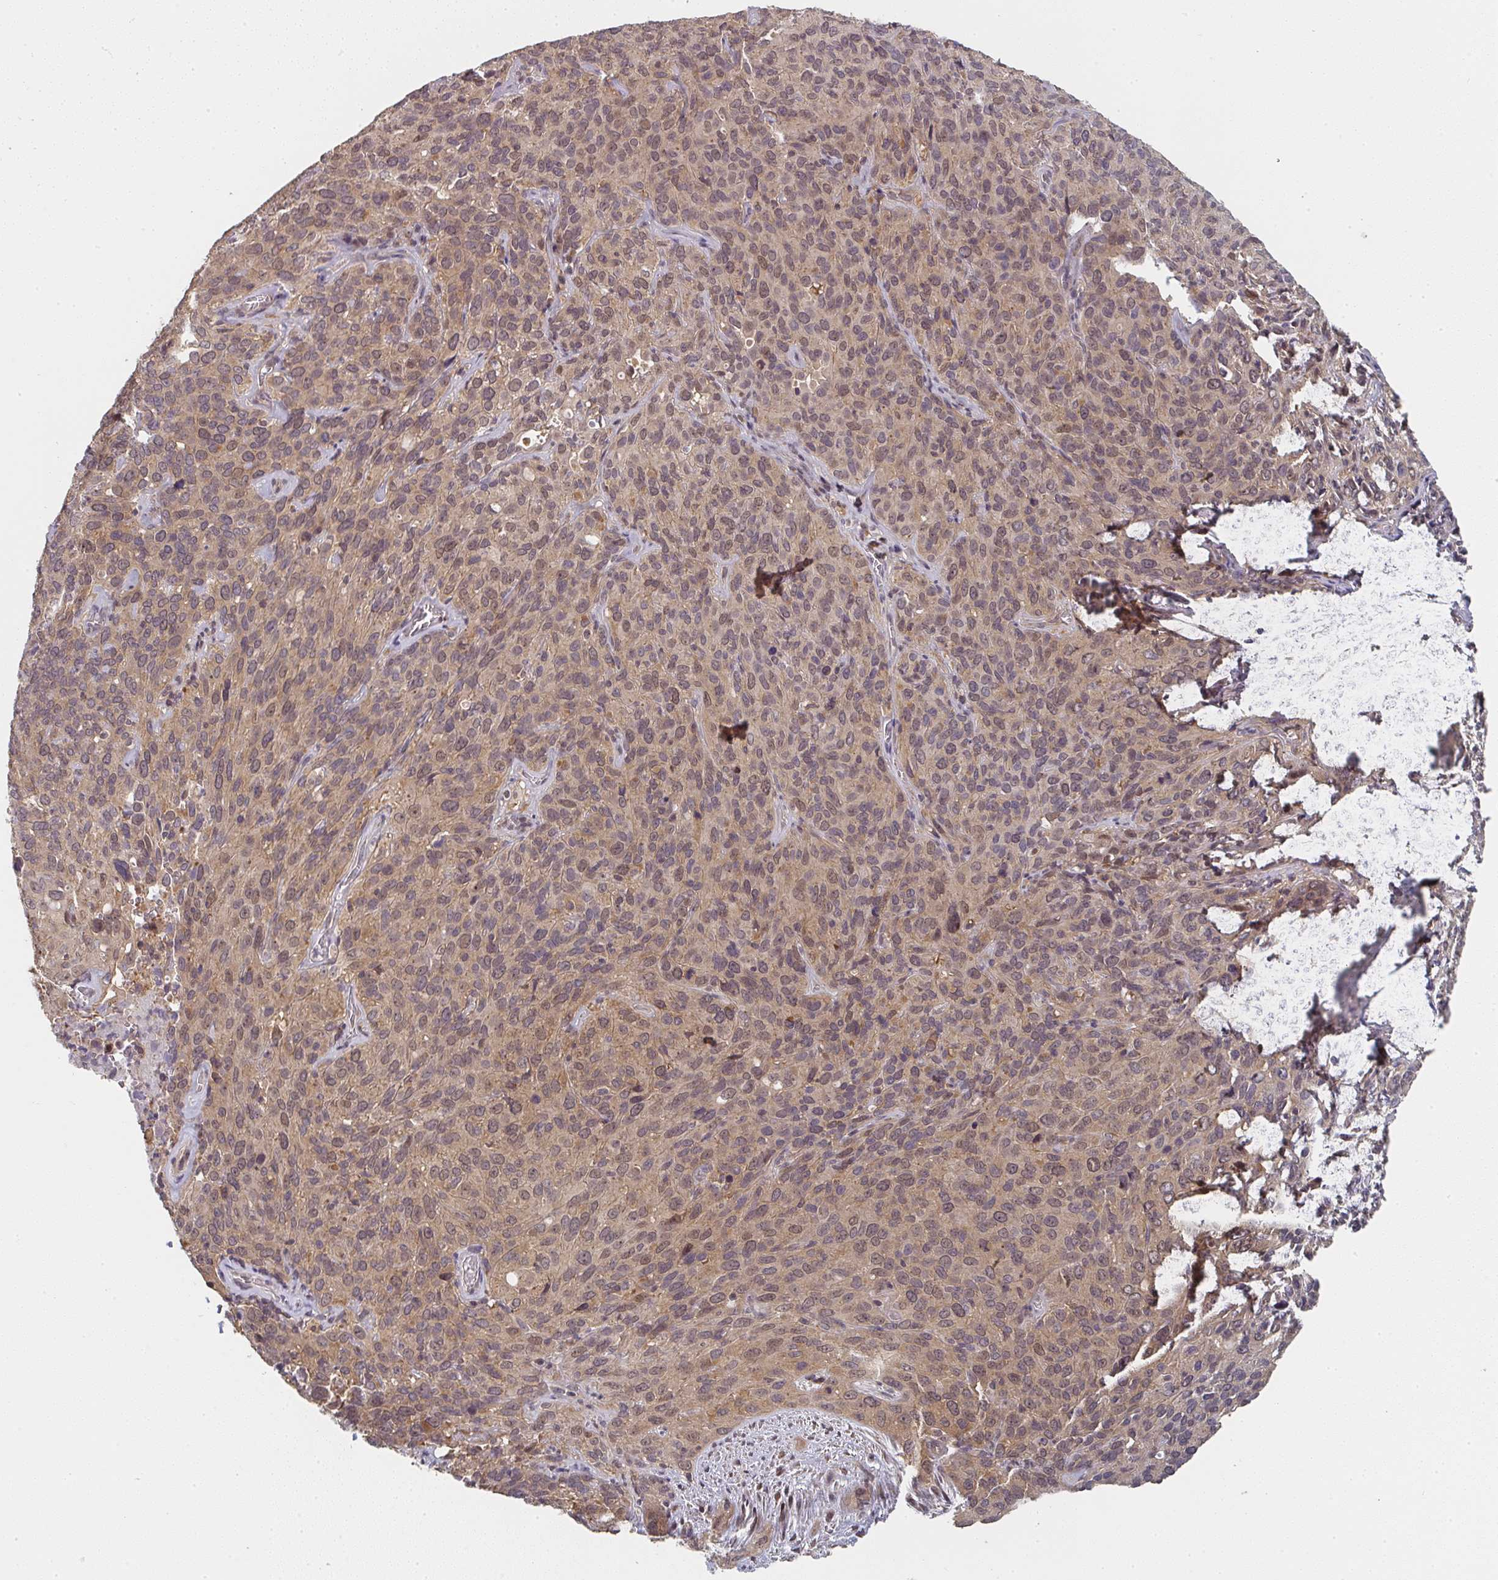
{"staining": {"intensity": "weak", "quantity": ">75%", "location": "cytoplasmic/membranous,nuclear"}, "tissue": "cervical cancer", "cell_type": "Tumor cells", "image_type": "cancer", "snomed": [{"axis": "morphology", "description": "Squamous cell carcinoma, NOS"}, {"axis": "topography", "description": "Cervix"}], "caption": "Immunohistochemical staining of human squamous cell carcinoma (cervical) demonstrates weak cytoplasmic/membranous and nuclear protein positivity in approximately >75% of tumor cells. The staining was performed using DAB to visualize the protein expression in brown, while the nuclei were stained in blue with hematoxylin (Magnification: 20x).", "gene": "RANGRF", "patient": {"sex": "female", "age": 51}}